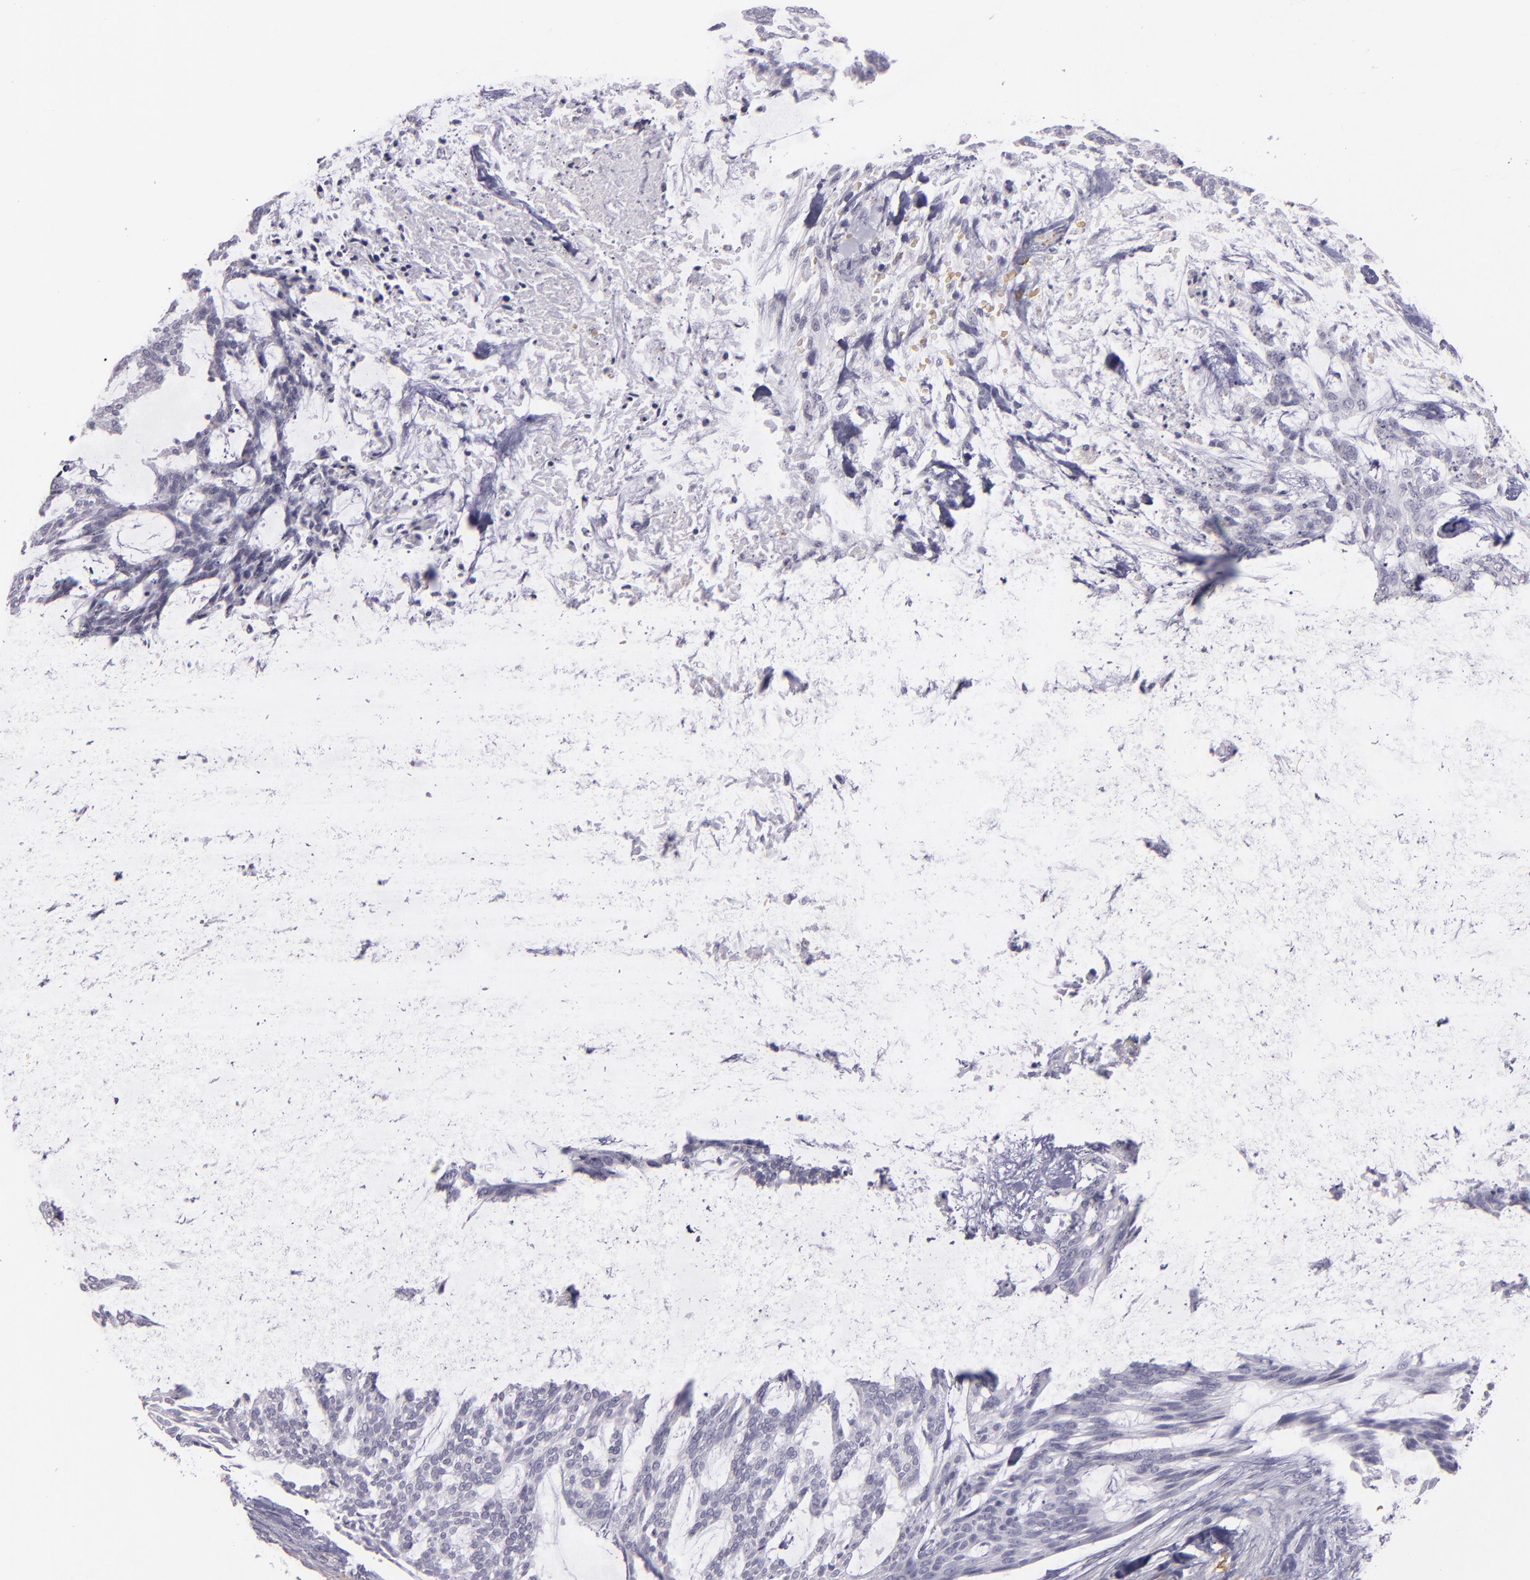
{"staining": {"intensity": "negative", "quantity": "none", "location": "none"}, "tissue": "skin cancer", "cell_type": "Tumor cells", "image_type": "cancer", "snomed": [{"axis": "morphology", "description": "Normal tissue, NOS"}, {"axis": "morphology", "description": "Basal cell carcinoma"}, {"axis": "topography", "description": "Skin"}], "caption": "Immunohistochemistry of basal cell carcinoma (skin) reveals no positivity in tumor cells.", "gene": "ACE", "patient": {"sex": "female", "age": 71}}